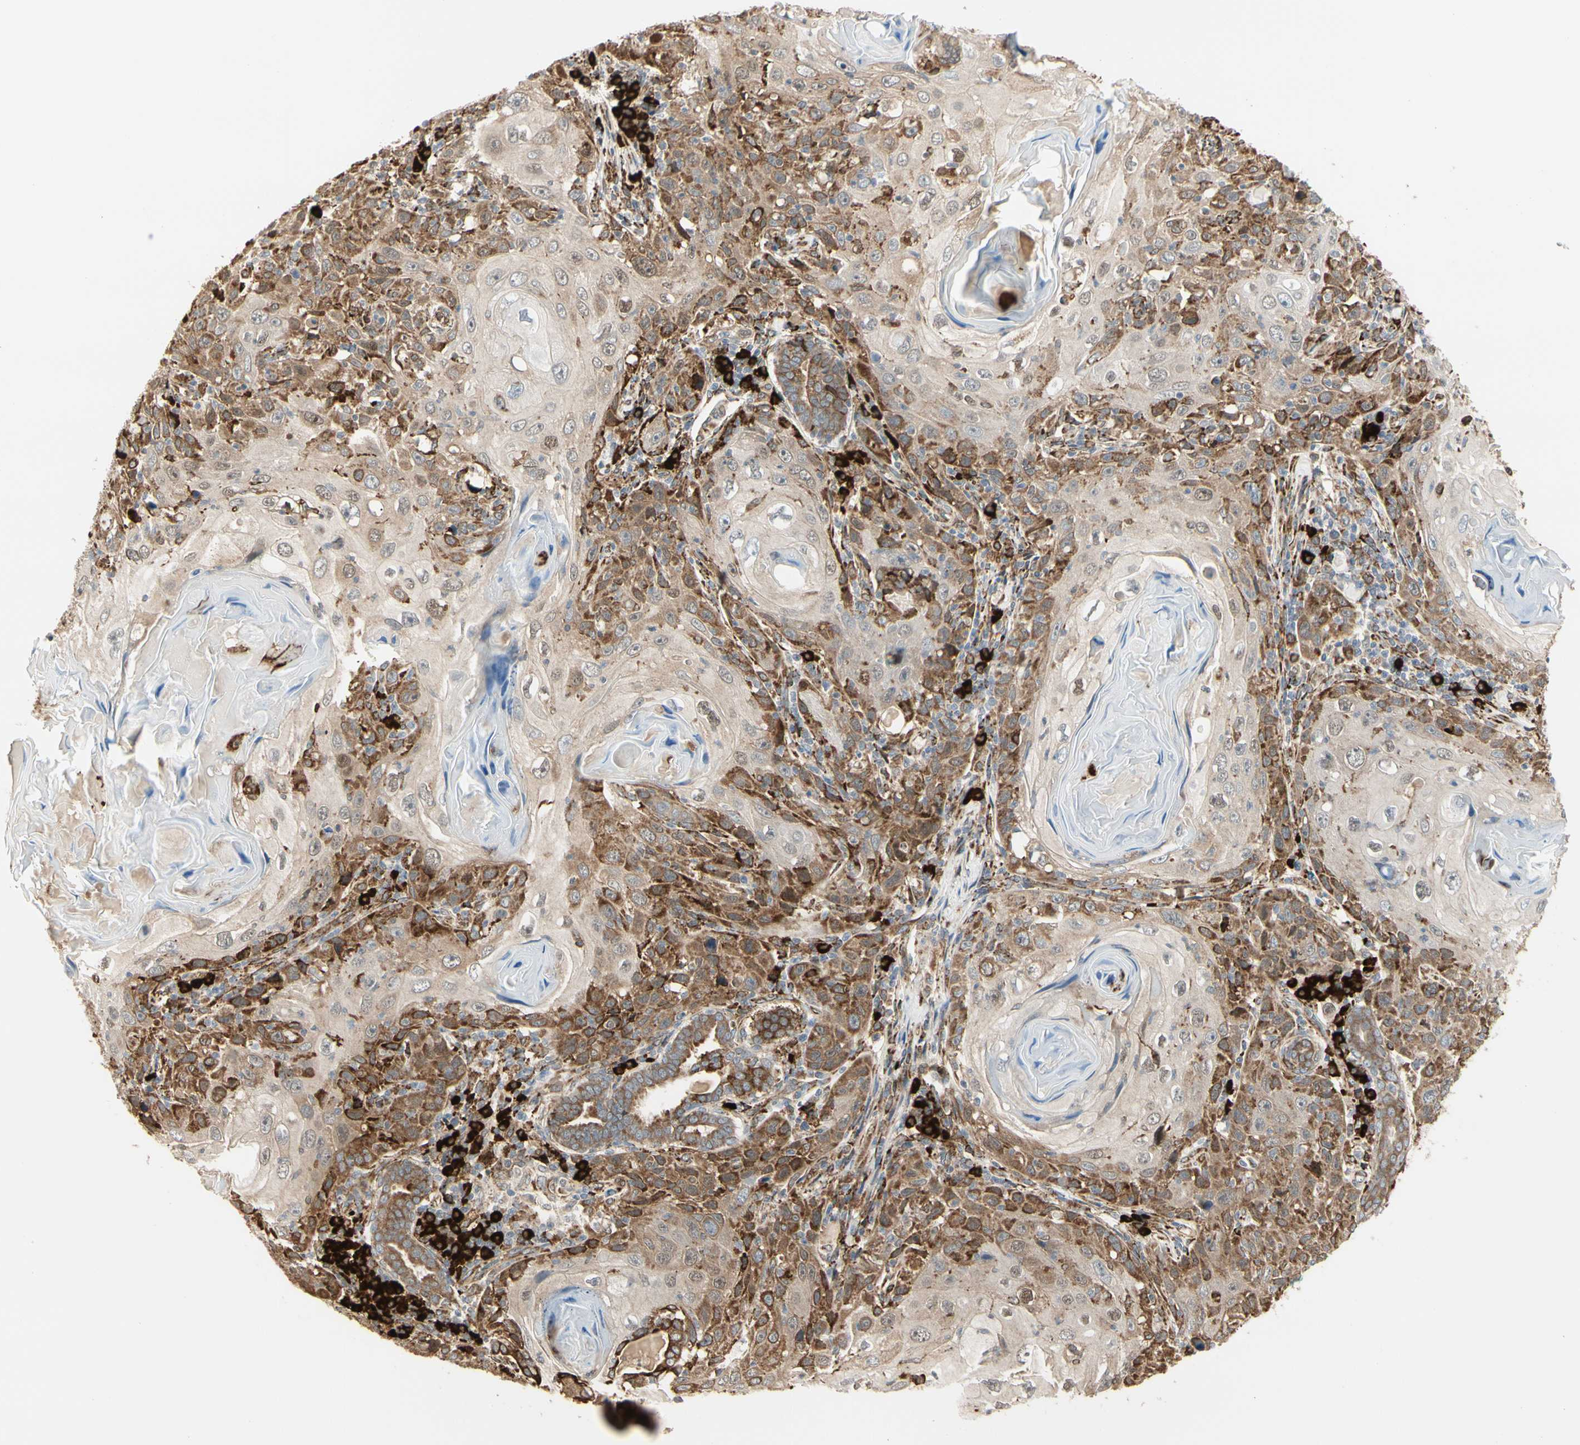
{"staining": {"intensity": "strong", "quantity": ">75%", "location": "cytoplasmic/membranous"}, "tissue": "skin cancer", "cell_type": "Tumor cells", "image_type": "cancer", "snomed": [{"axis": "morphology", "description": "Squamous cell carcinoma, NOS"}, {"axis": "topography", "description": "Skin"}], "caption": "Human skin cancer (squamous cell carcinoma) stained for a protein (brown) displays strong cytoplasmic/membranous positive expression in approximately >75% of tumor cells.", "gene": "HSP90B1", "patient": {"sex": "female", "age": 88}}